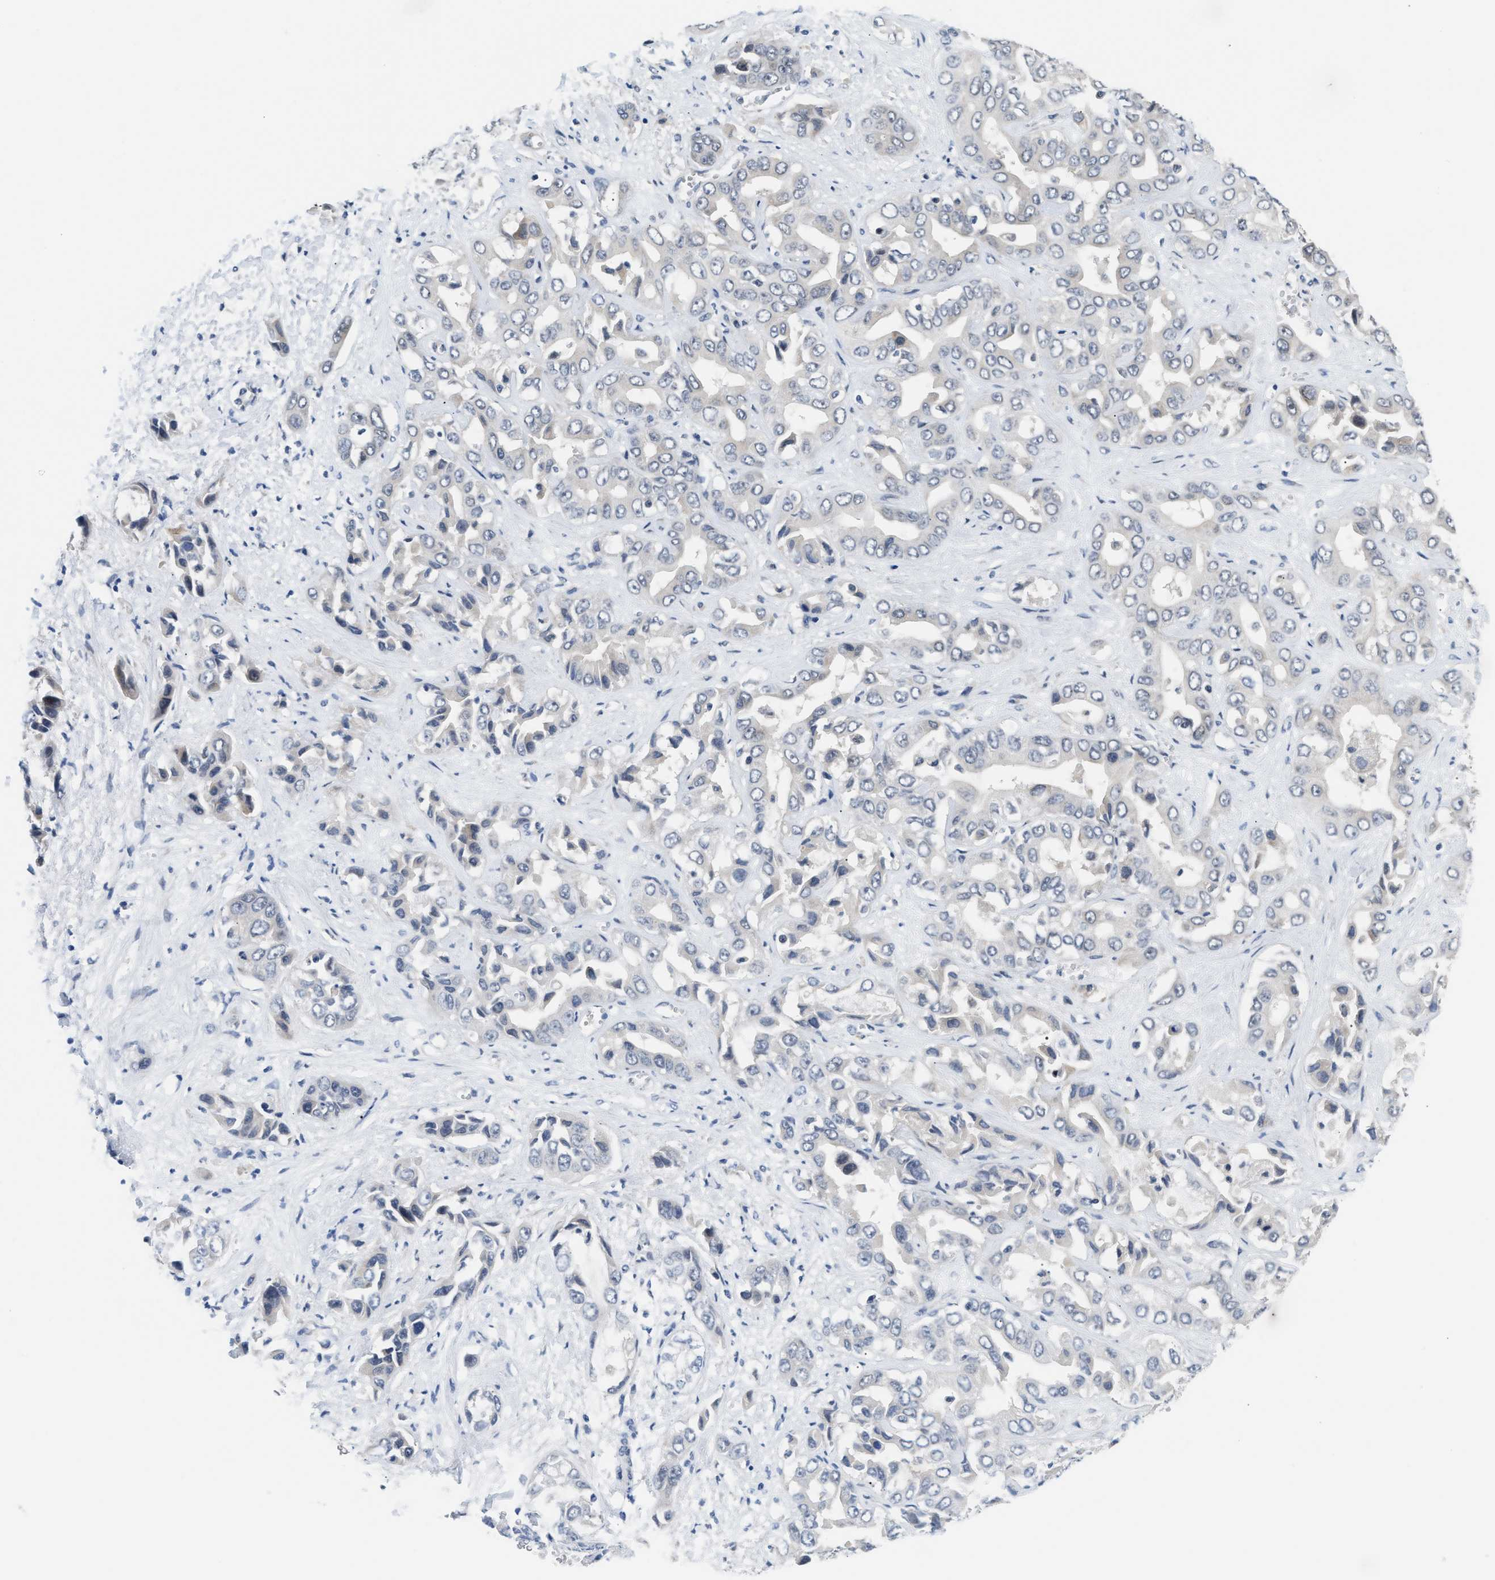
{"staining": {"intensity": "negative", "quantity": "none", "location": "none"}, "tissue": "liver cancer", "cell_type": "Tumor cells", "image_type": "cancer", "snomed": [{"axis": "morphology", "description": "Cholangiocarcinoma"}, {"axis": "topography", "description": "Liver"}], "caption": "The micrograph exhibits no significant positivity in tumor cells of cholangiocarcinoma (liver).", "gene": "CLGN", "patient": {"sex": "female", "age": 52}}